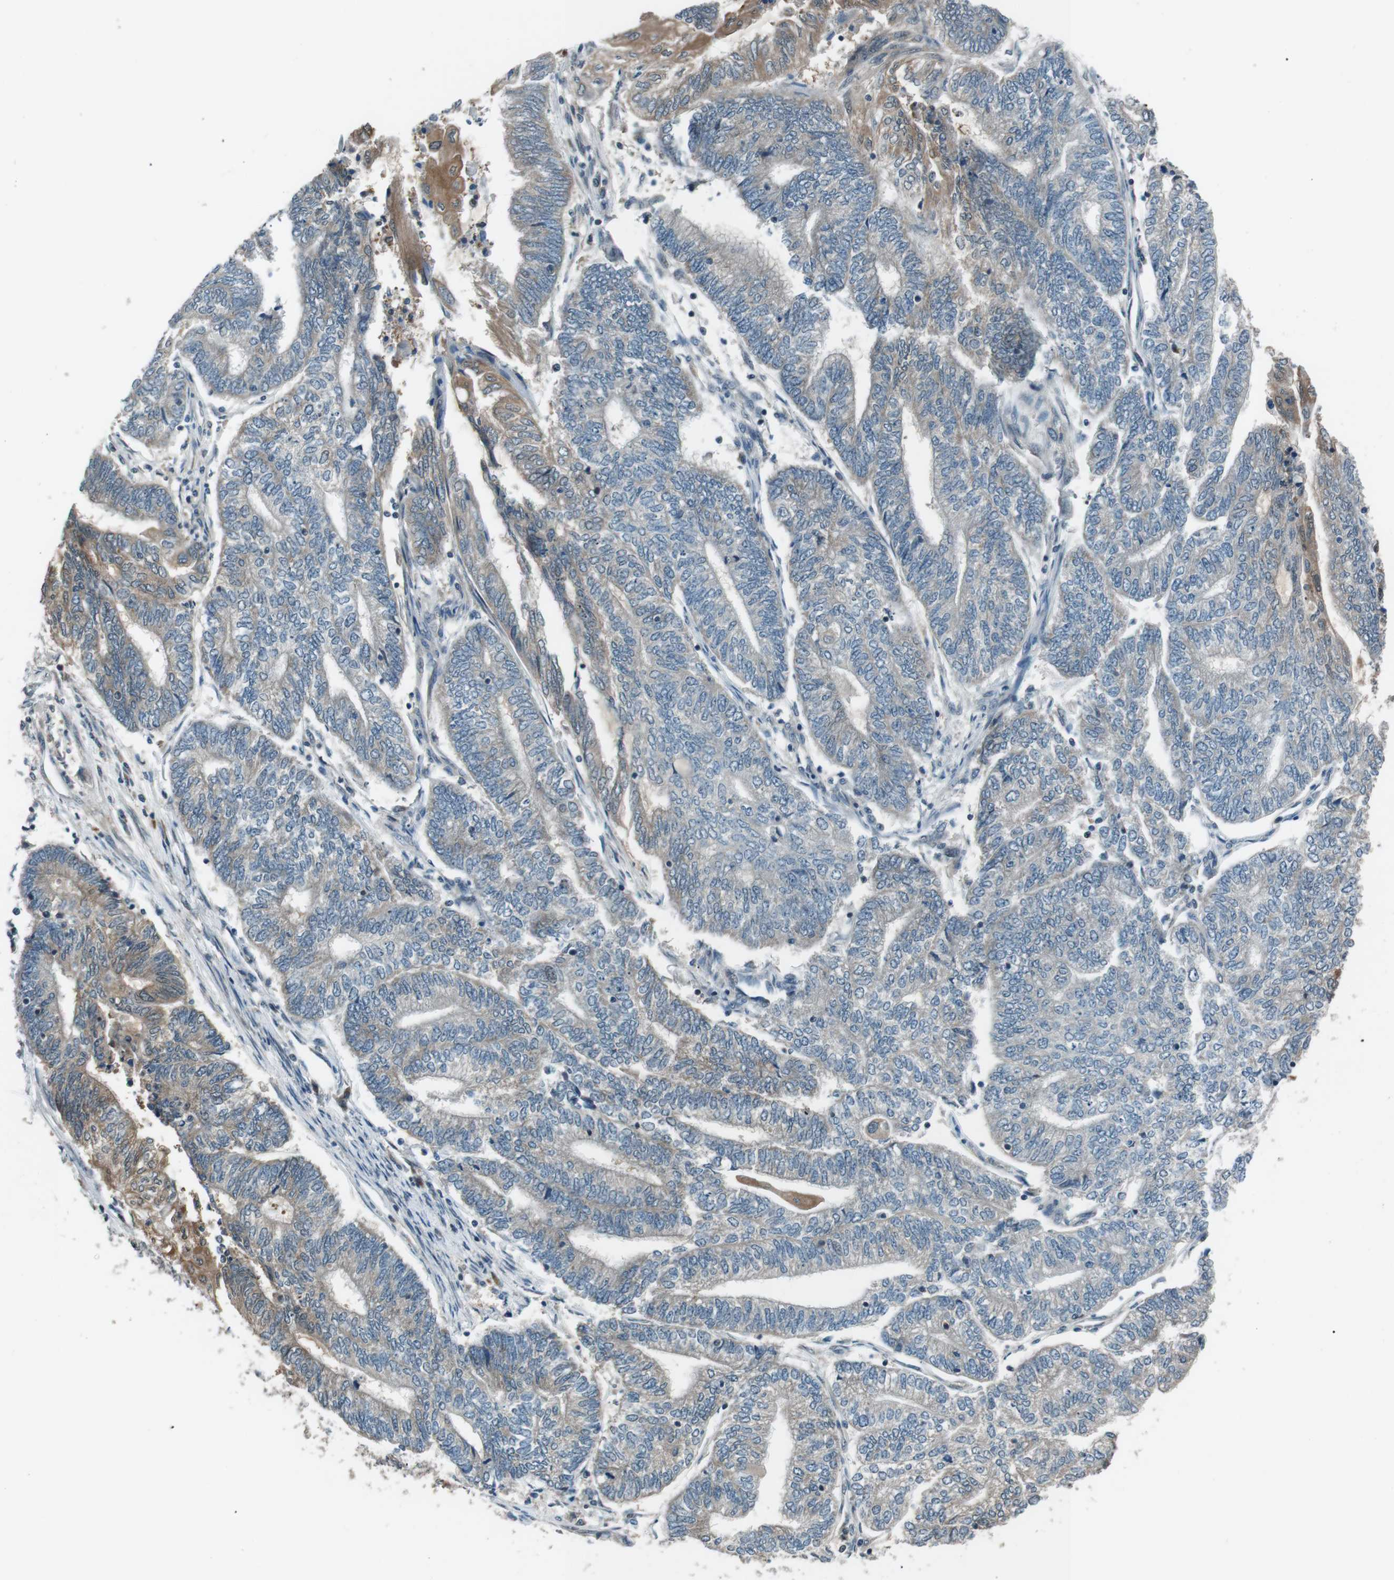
{"staining": {"intensity": "weak", "quantity": "<25%", "location": "cytoplasmic/membranous"}, "tissue": "endometrial cancer", "cell_type": "Tumor cells", "image_type": "cancer", "snomed": [{"axis": "morphology", "description": "Adenocarcinoma, NOS"}, {"axis": "topography", "description": "Uterus"}, {"axis": "topography", "description": "Endometrium"}], "caption": "The image shows no staining of tumor cells in endometrial adenocarcinoma. Nuclei are stained in blue.", "gene": "LRIG2", "patient": {"sex": "female", "age": 70}}